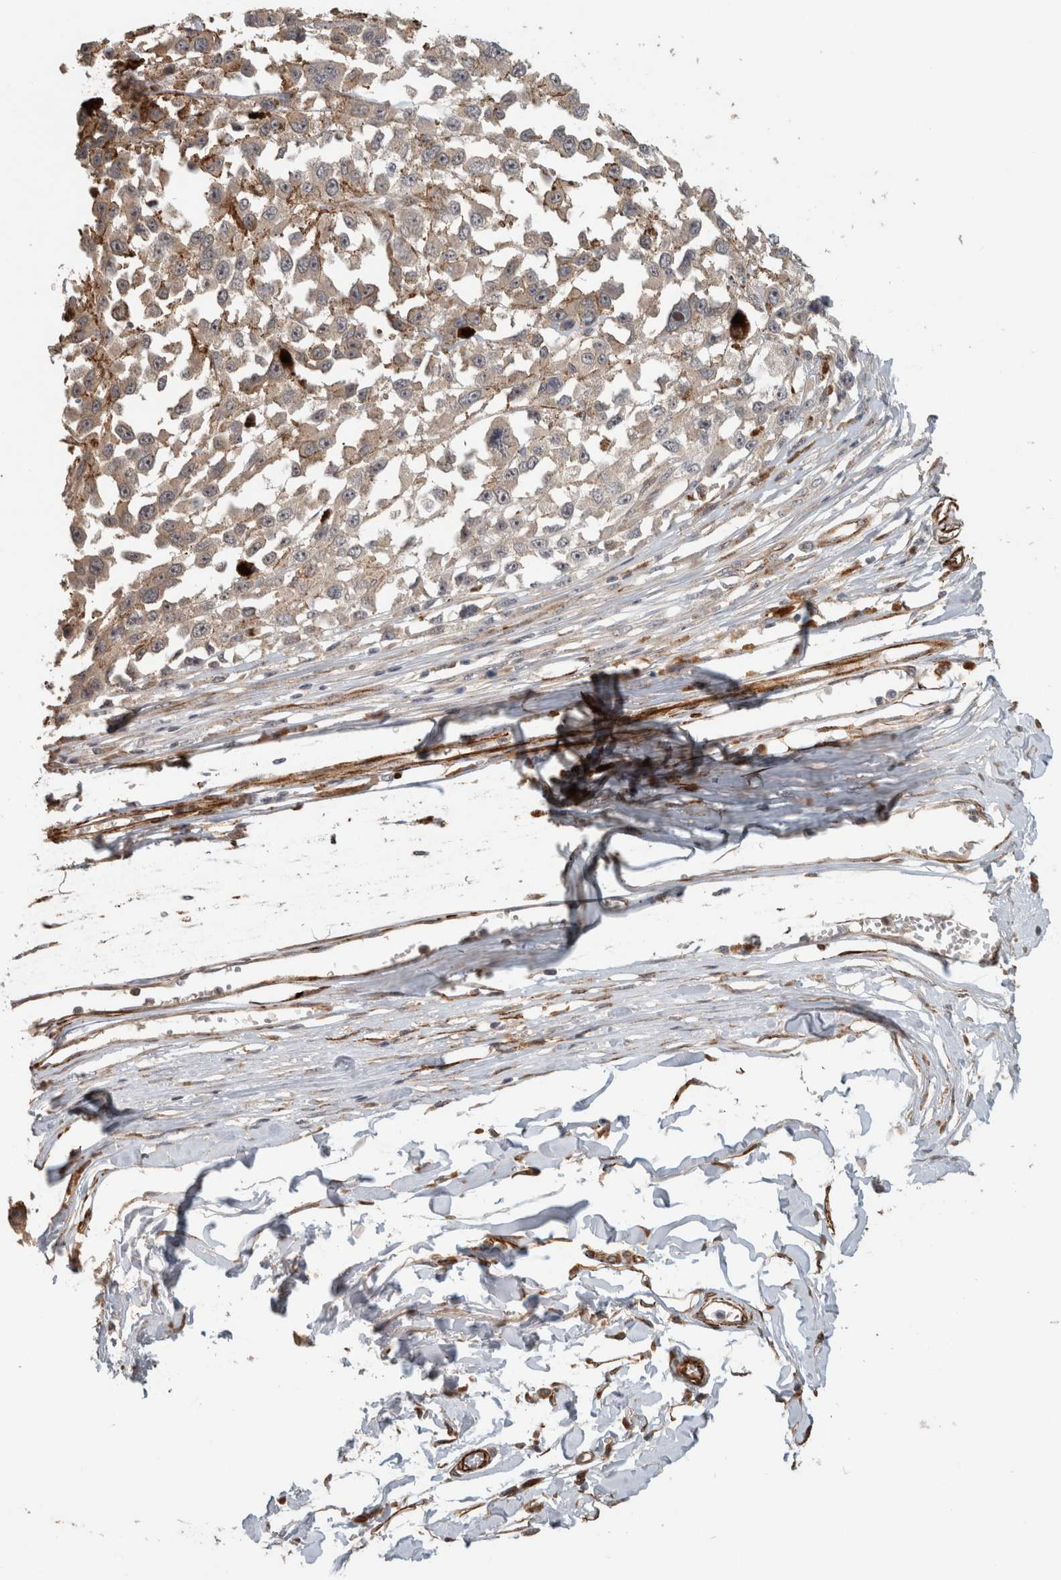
{"staining": {"intensity": "negative", "quantity": "none", "location": "none"}, "tissue": "melanoma", "cell_type": "Tumor cells", "image_type": "cancer", "snomed": [{"axis": "morphology", "description": "Malignant melanoma, Metastatic site"}, {"axis": "topography", "description": "Lymph node"}], "caption": "Human malignant melanoma (metastatic site) stained for a protein using immunohistochemistry reveals no positivity in tumor cells.", "gene": "SIPA1L2", "patient": {"sex": "male", "age": 59}}